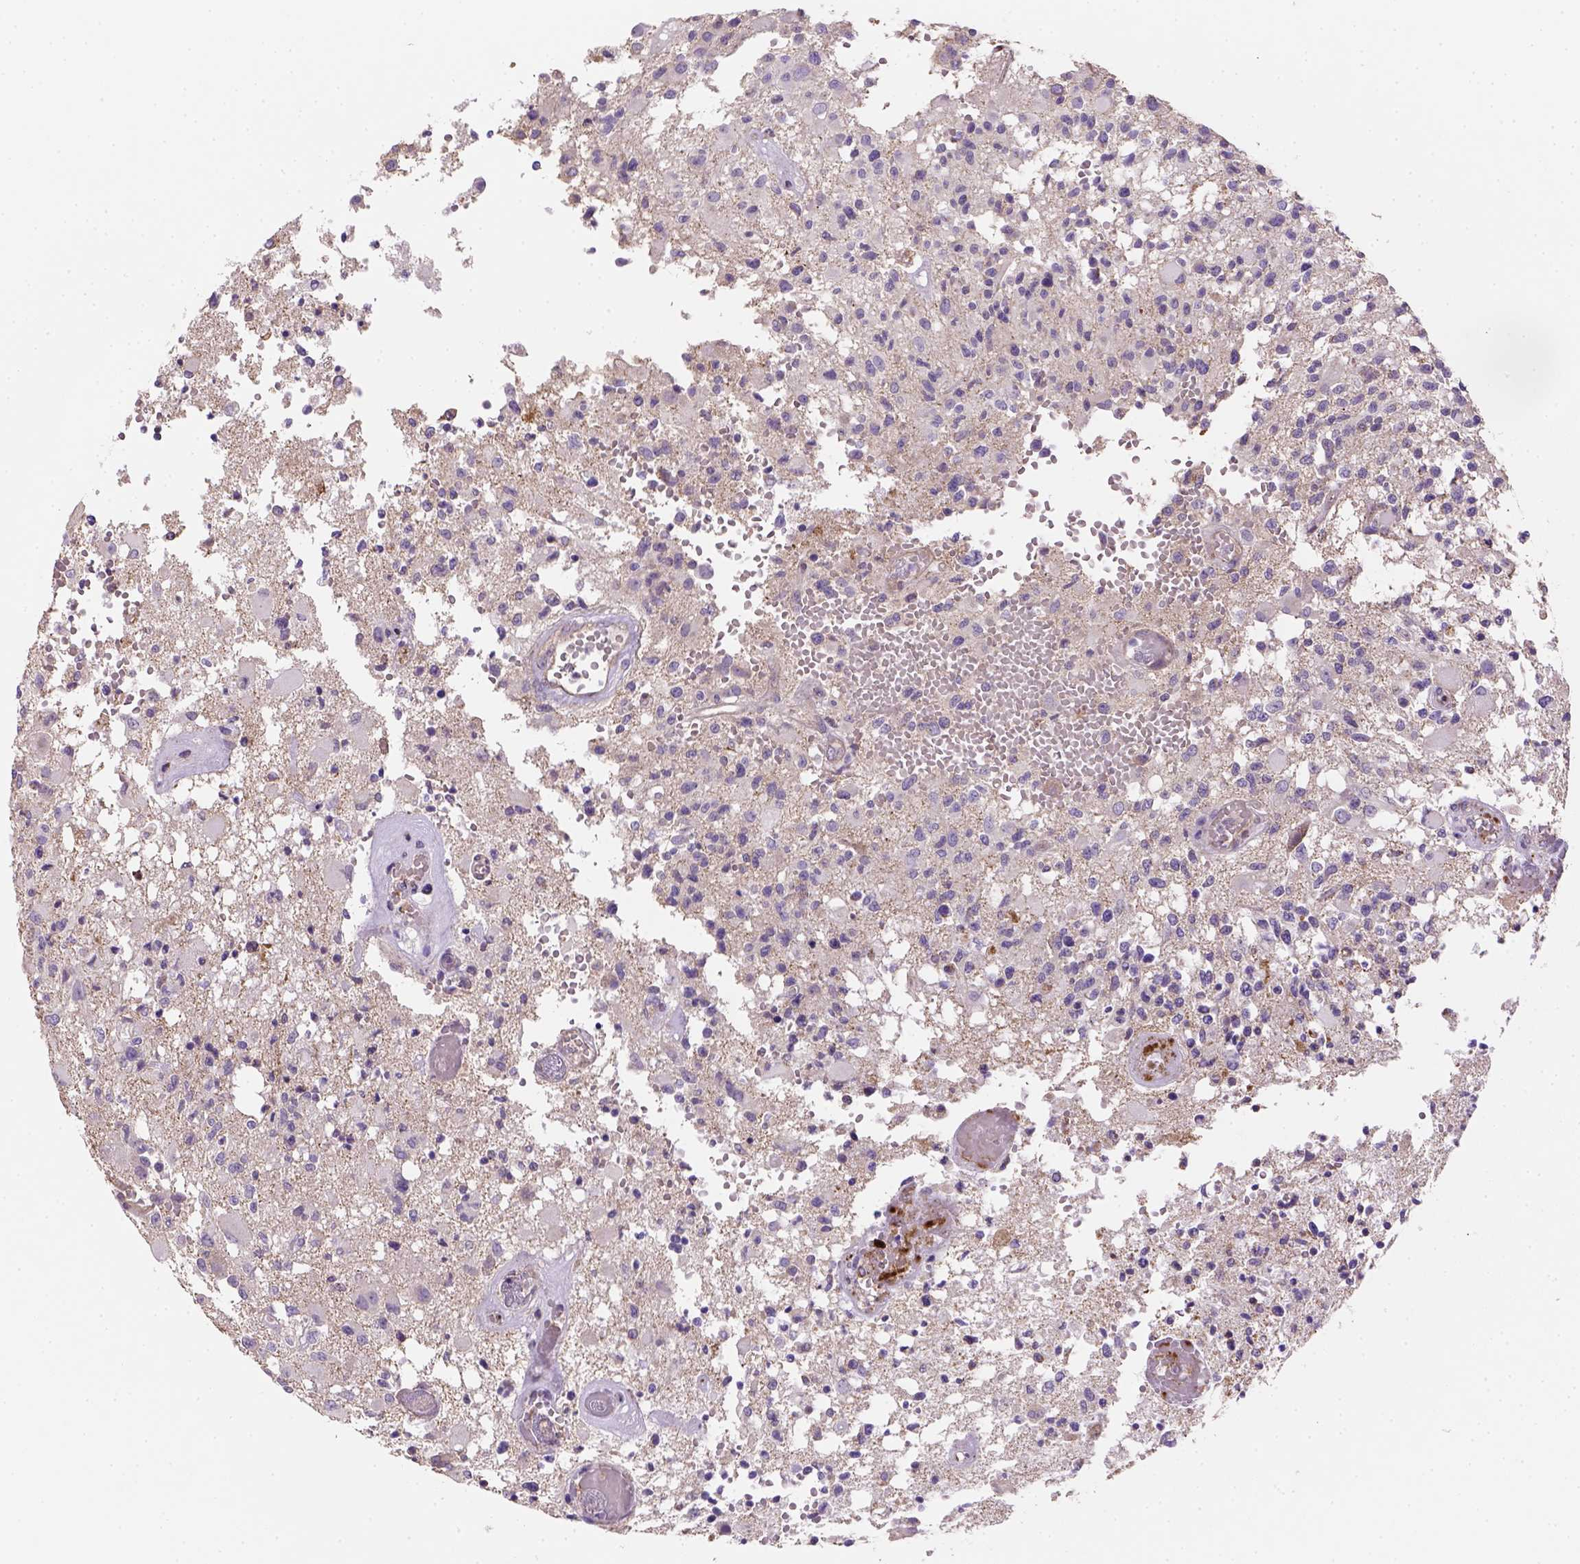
{"staining": {"intensity": "negative", "quantity": "none", "location": "none"}, "tissue": "glioma", "cell_type": "Tumor cells", "image_type": "cancer", "snomed": [{"axis": "morphology", "description": "Glioma, malignant, High grade"}, {"axis": "topography", "description": "Brain"}], "caption": "The immunohistochemistry (IHC) image has no significant positivity in tumor cells of malignant glioma (high-grade) tissue.", "gene": "HTRA1", "patient": {"sex": "female", "age": 63}}